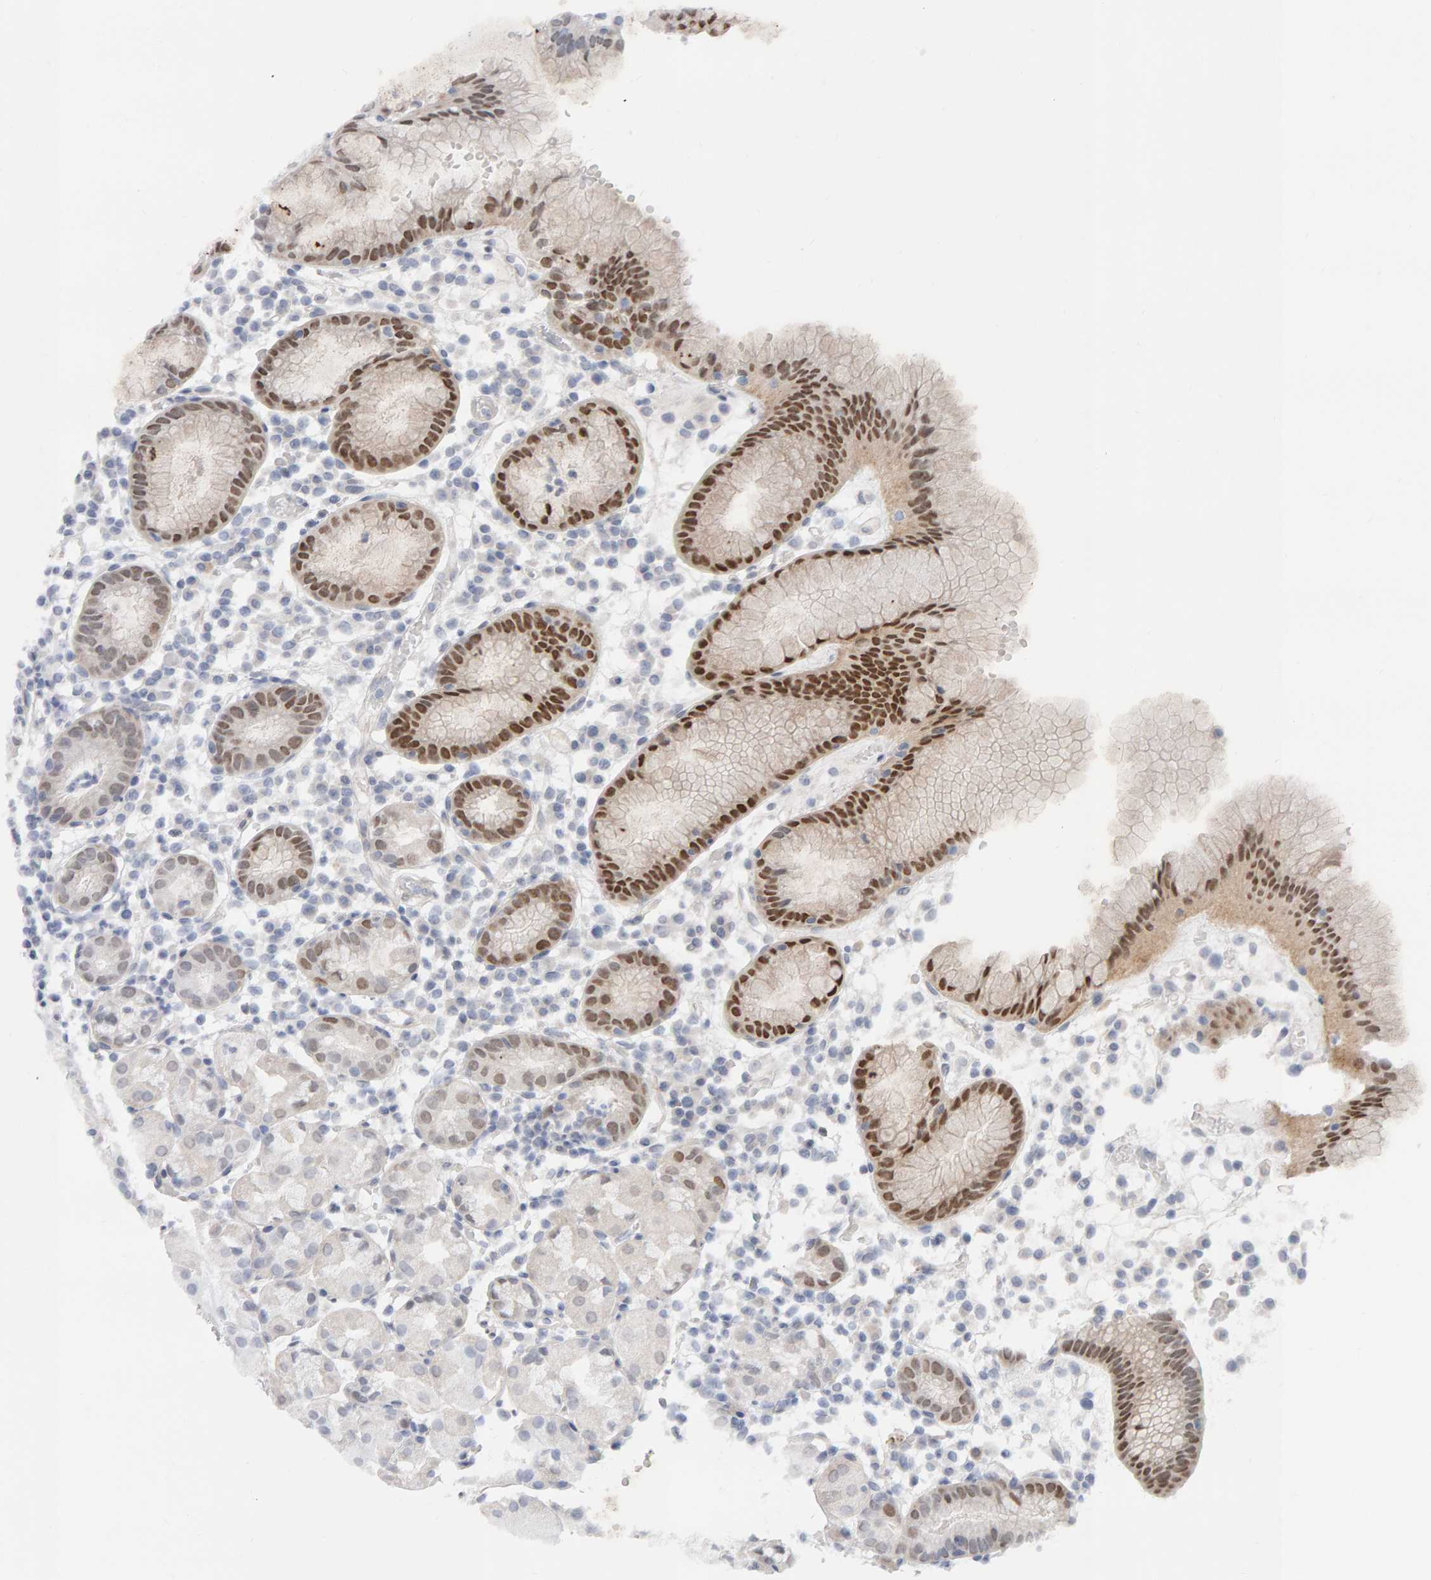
{"staining": {"intensity": "strong", "quantity": "25%-75%", "location": "nuclear"}, "tissue": "stomach", "cell_type": "Glandular cells", "image_type": "normal", "snomed": [{"axis": "morphology", "description": "Normal tissue, NOS"}, {"axis": "topography", "description": "Stomach"}, {"axis": "topography", "description": "Stomach, lower"}], "caption": "Immunohistochemistry (IHC) of unremarkable stomach reveals high levels of strong nuclear positivity in approximately 25%-75% of glandular cells.", "gene": "HNF4A", "patient": {"sex": "female", "age": 75}}